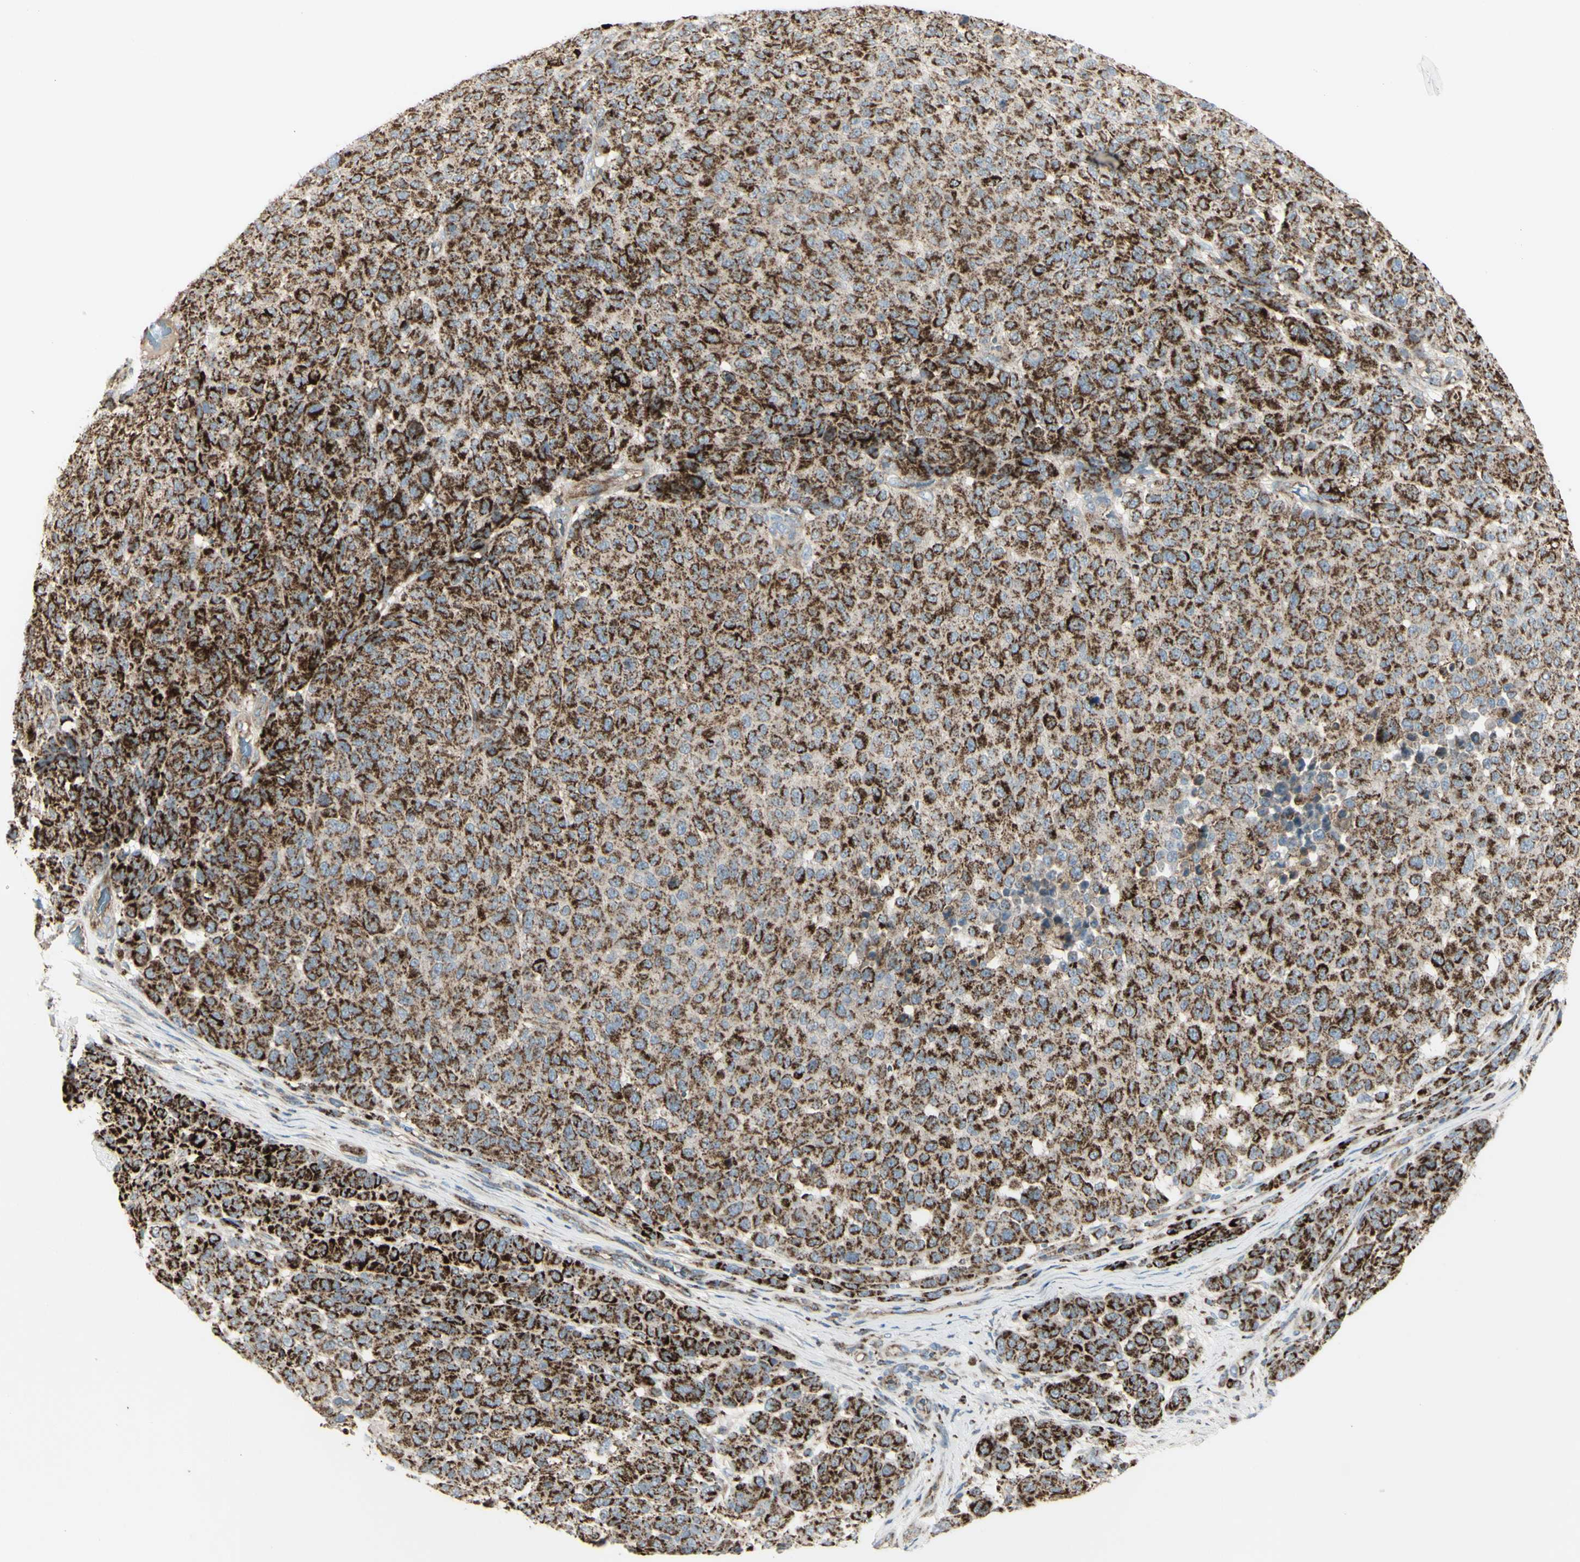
{"staining": {"intensity": "strong", "quantity": ">75%", "location": "cytoplasmic/membranous"}, "tissue": "melanoma", "cell_type": "Tumor cells", "image_type": "cancer", "snomed": [{"axis": "morphology", "description": "Malignant melanoma, NOS"}, {"axis": "topography", "description": "Skin"}], "caption": "Immunohistochemical staining of human melanoma demonstrates strong cytoplasmic/membranous protein positivity in about >75% of tumor cells.", "gene": "CYB5R1", "patient": {"sex": "male", "age": 59}}